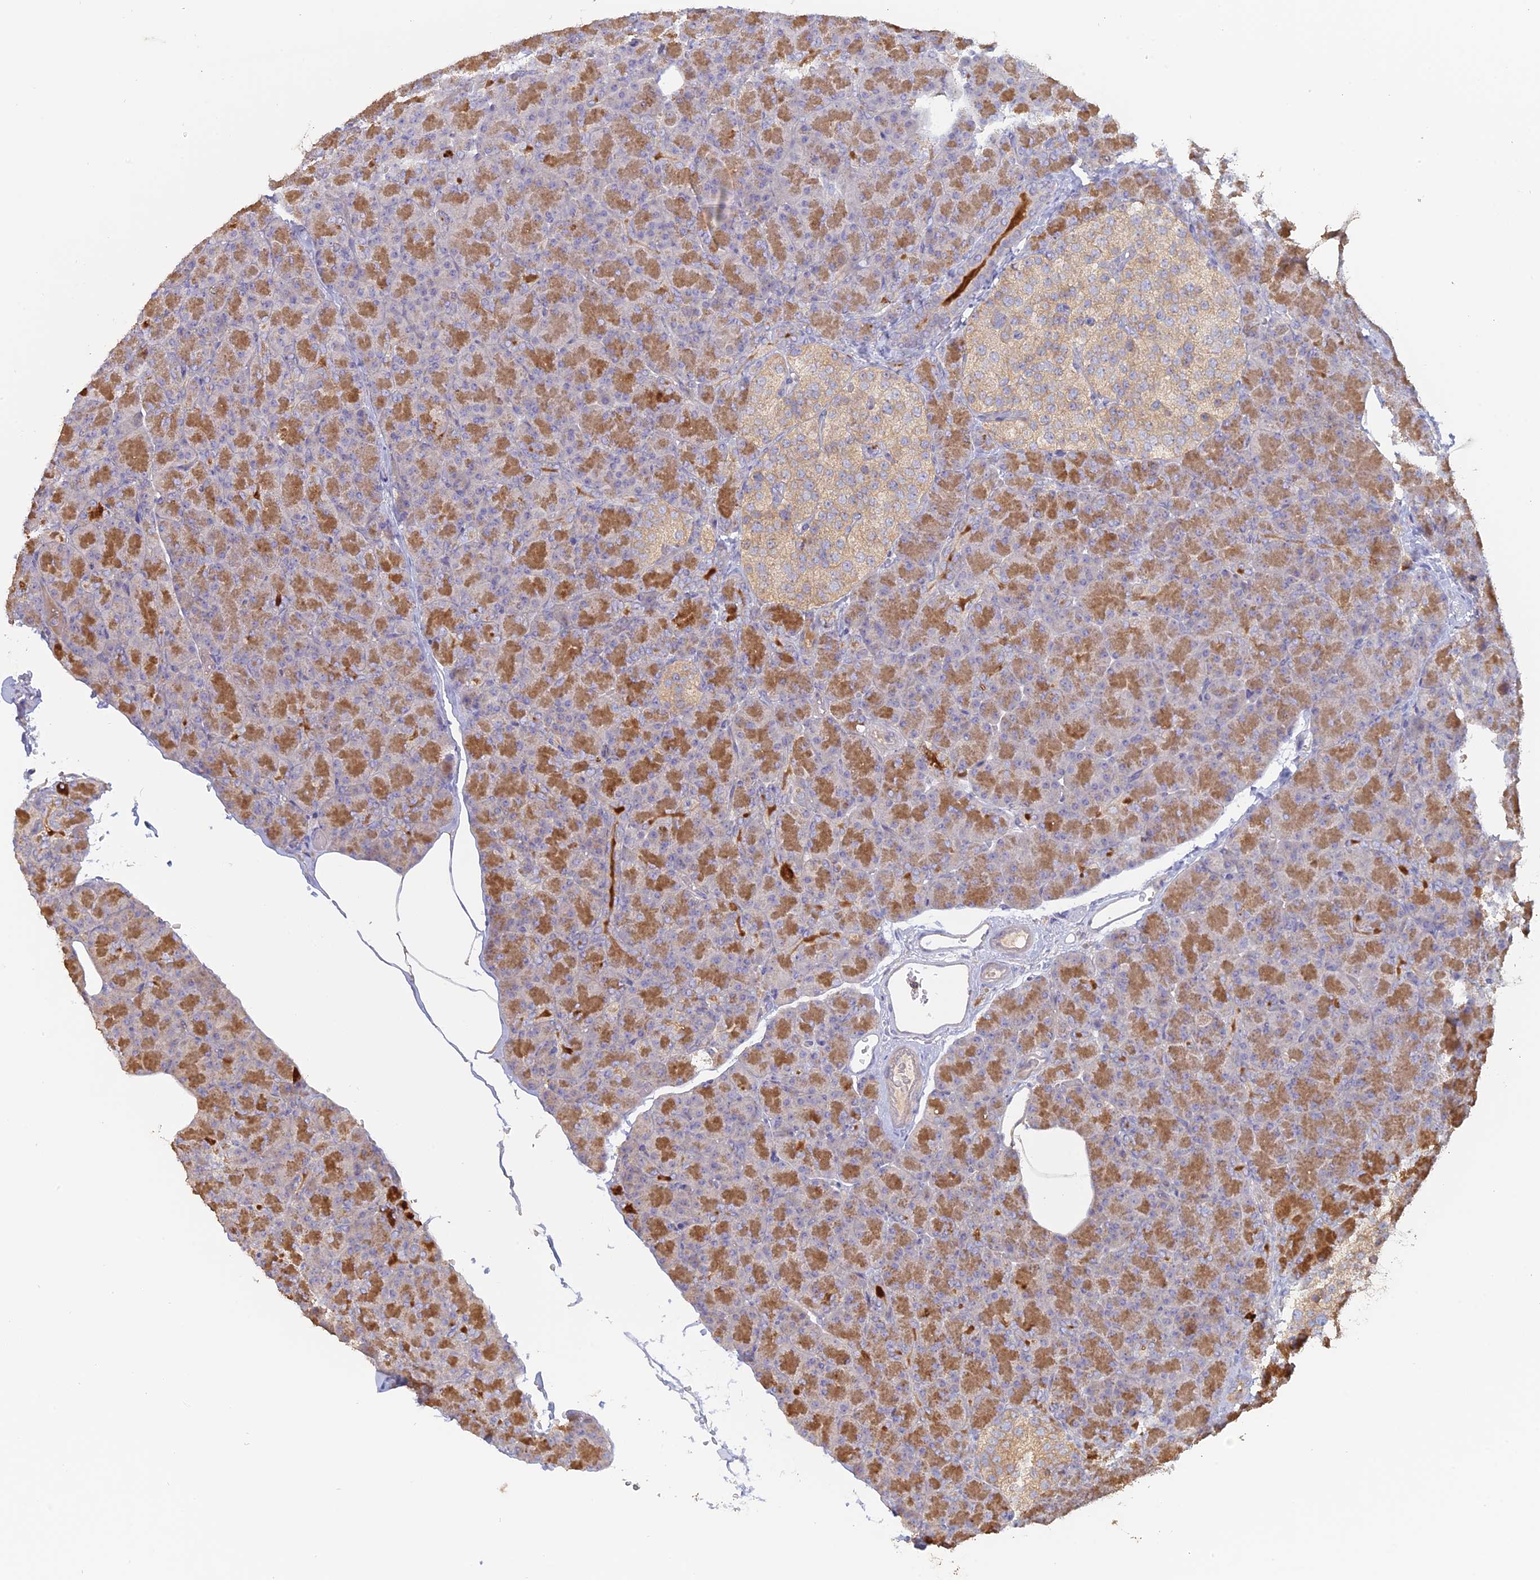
{"staining": {"intensity": "moderate", "quantity": ">75%", "location": "cytoplasmic/membranous"}, "tissue": "pancreas", "cell_type": "Exocrine glandular cells", "image_type": "normal", "snomed": [{"axis": "morphology", "description": "Normal tissue, NOS"}, {"axis": "topography", "description": "Pancreas"}], "caption": "Unremarkable pancreas was stained to show a protein in brown. There is medium levels of moderate cytoplasmic/membranous staining in about >75% of exocrine glandular cells. (DAB (3,3'-diaminobenzidine) = brown stain, brightfield microscopy at high magnification).", "gene": "SFT2D2", "patient": {"sex": "female", "age": 43}}